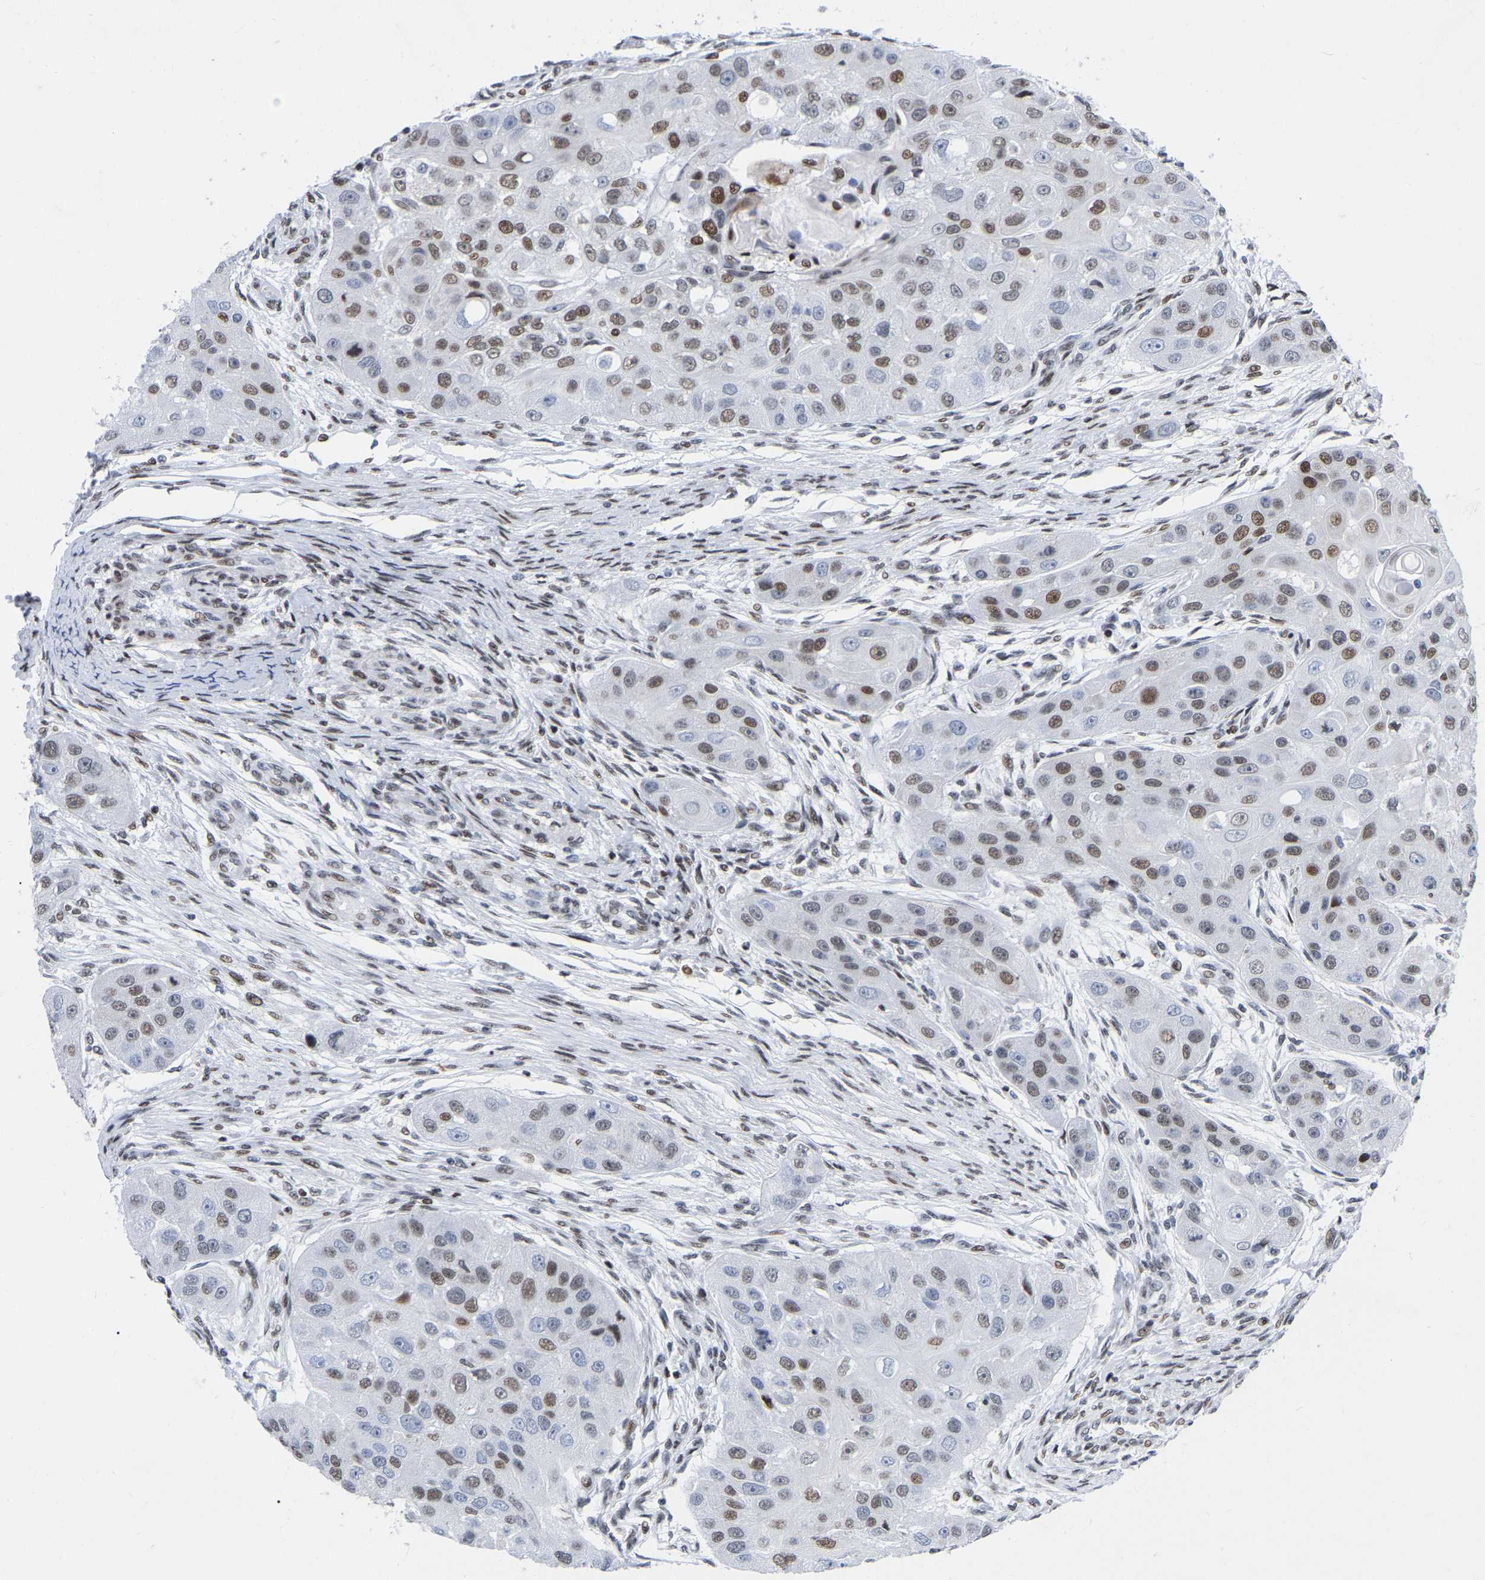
{"staining": {"intensity": "moderate", "quantity": "25%-75%", "location": "nuclear"}, "tissue": "head and neck cancer", "cell_type": "Tumor cells", "image_type": "cancer", "snomed": [{"axis": "morphology", "description": "Normal tissue, NOS"}, {"axis": "morphology", "description": "Squamous cell carcinoma, NOS"}, {"axis": "topography", "description": "Skeletal muscle"}, {"axis": "topography", "description": "Head-Neck"}], "caption": "IHC staining of head and neck cancer, which displays medium levels of moderate nuclear expression in approximately 25%-75% of tumor cells indicating moderate nuclear protein expression. The staining was performed using DAB (brown) for protein detection and nuclei were counterstained in hematoxylin (blue).", "gene": "PRCC", "patient": {"sex": "male", "age": 51}}